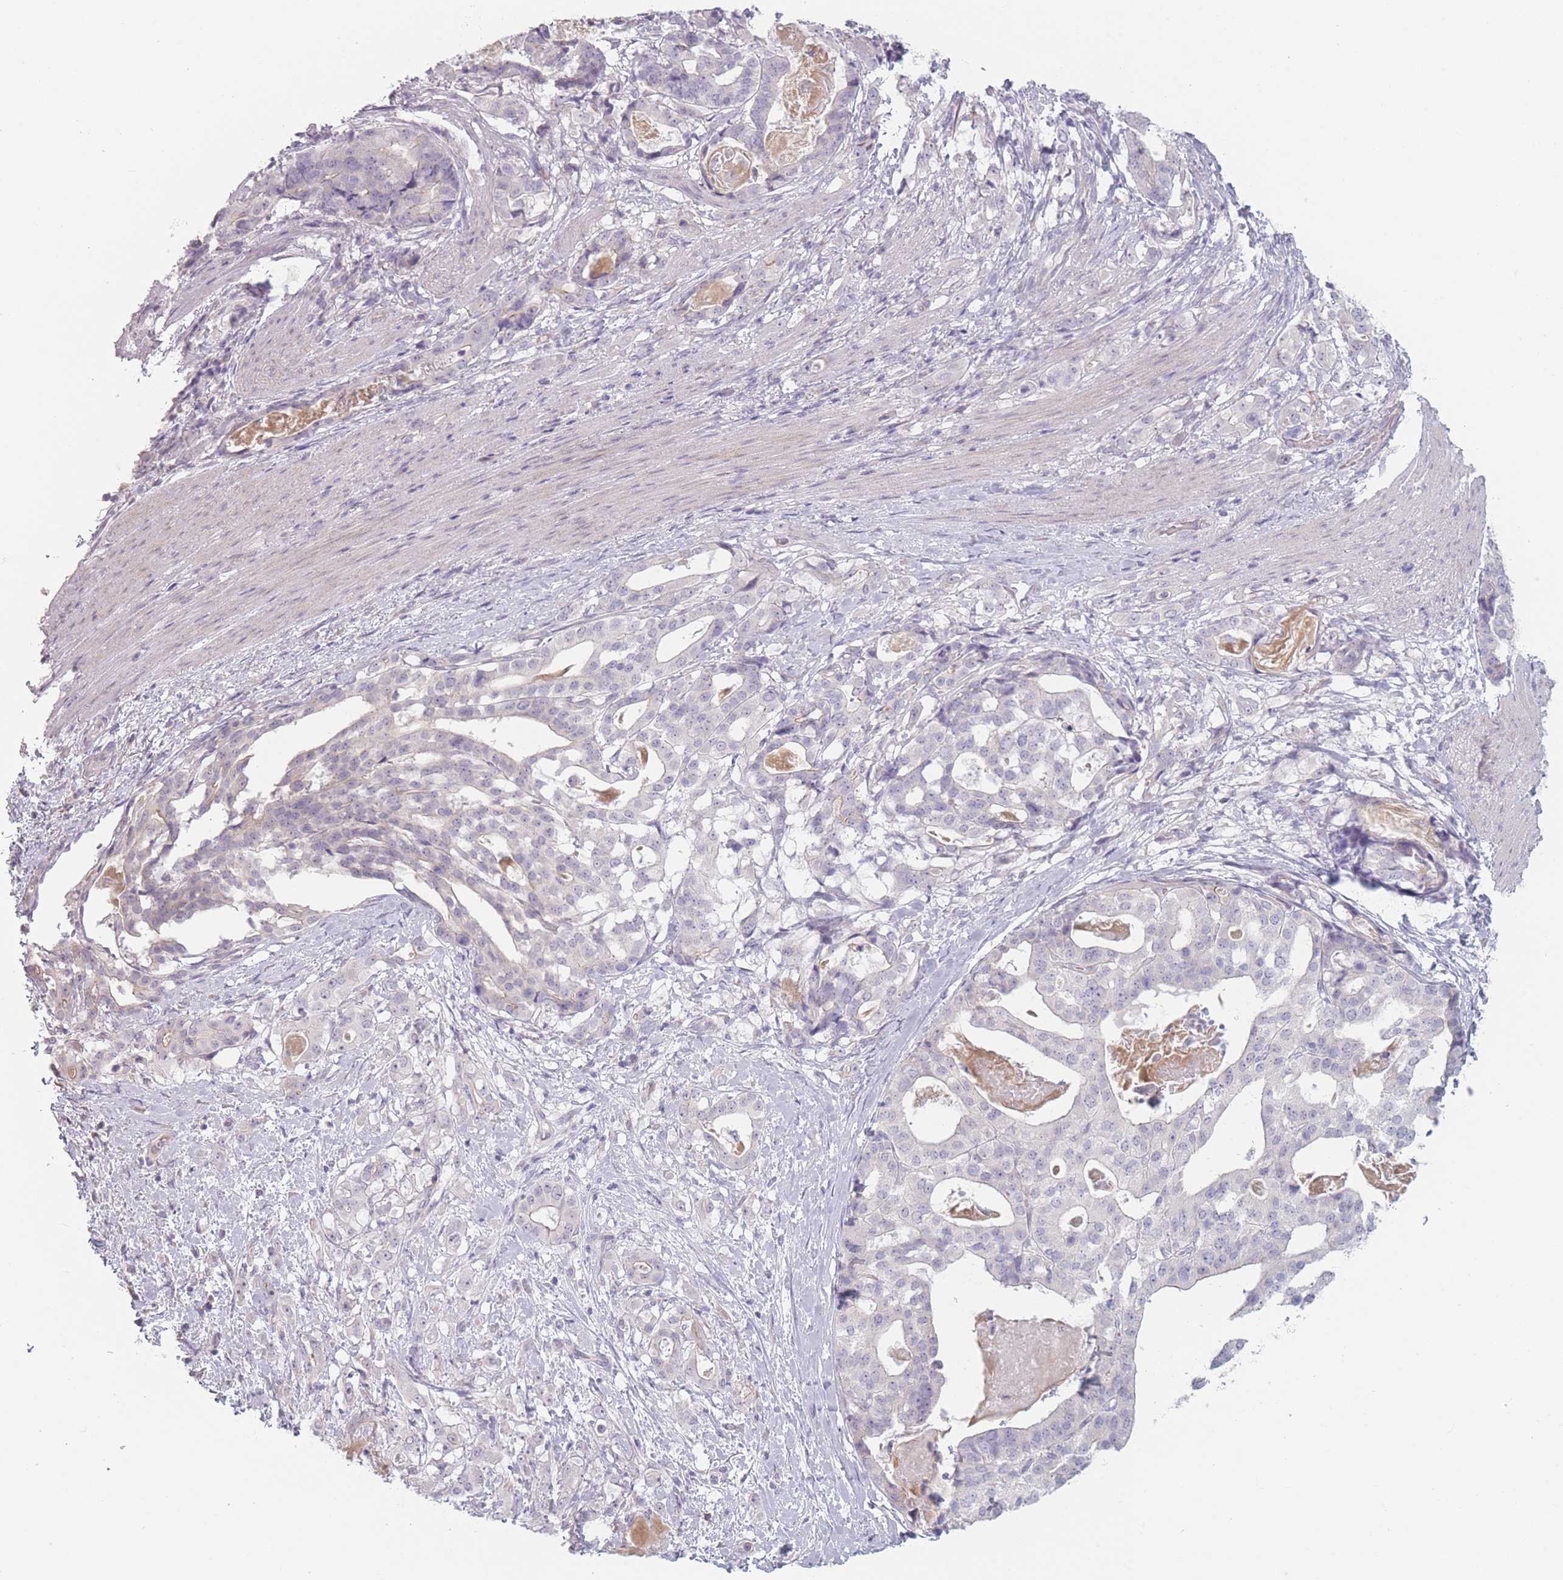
{"staining": {"intensity": "negative", "quantity": "none", "location": "none"}, "tissue": "stomach cancer", "cell_type": "Tumor cells", "image_type": "cancer", "snomed": [{"axis": "morphology", "description": "Adenocarcinoma, NOS"}, {"axis": "topography", "description": "Stomach"}], "caption": "An immunohistochemistry histopathology image of stomach cancer (adenocarcinoma) is shown. There is no staining in tumor cells of stomach cancer (adenocarcinoma). (Brightfield microscopy of DAB immunohistochemistry (IHC) at high magnification).", "gene": "RASL10B", "patient": {"sex": "male", "age": 48}}